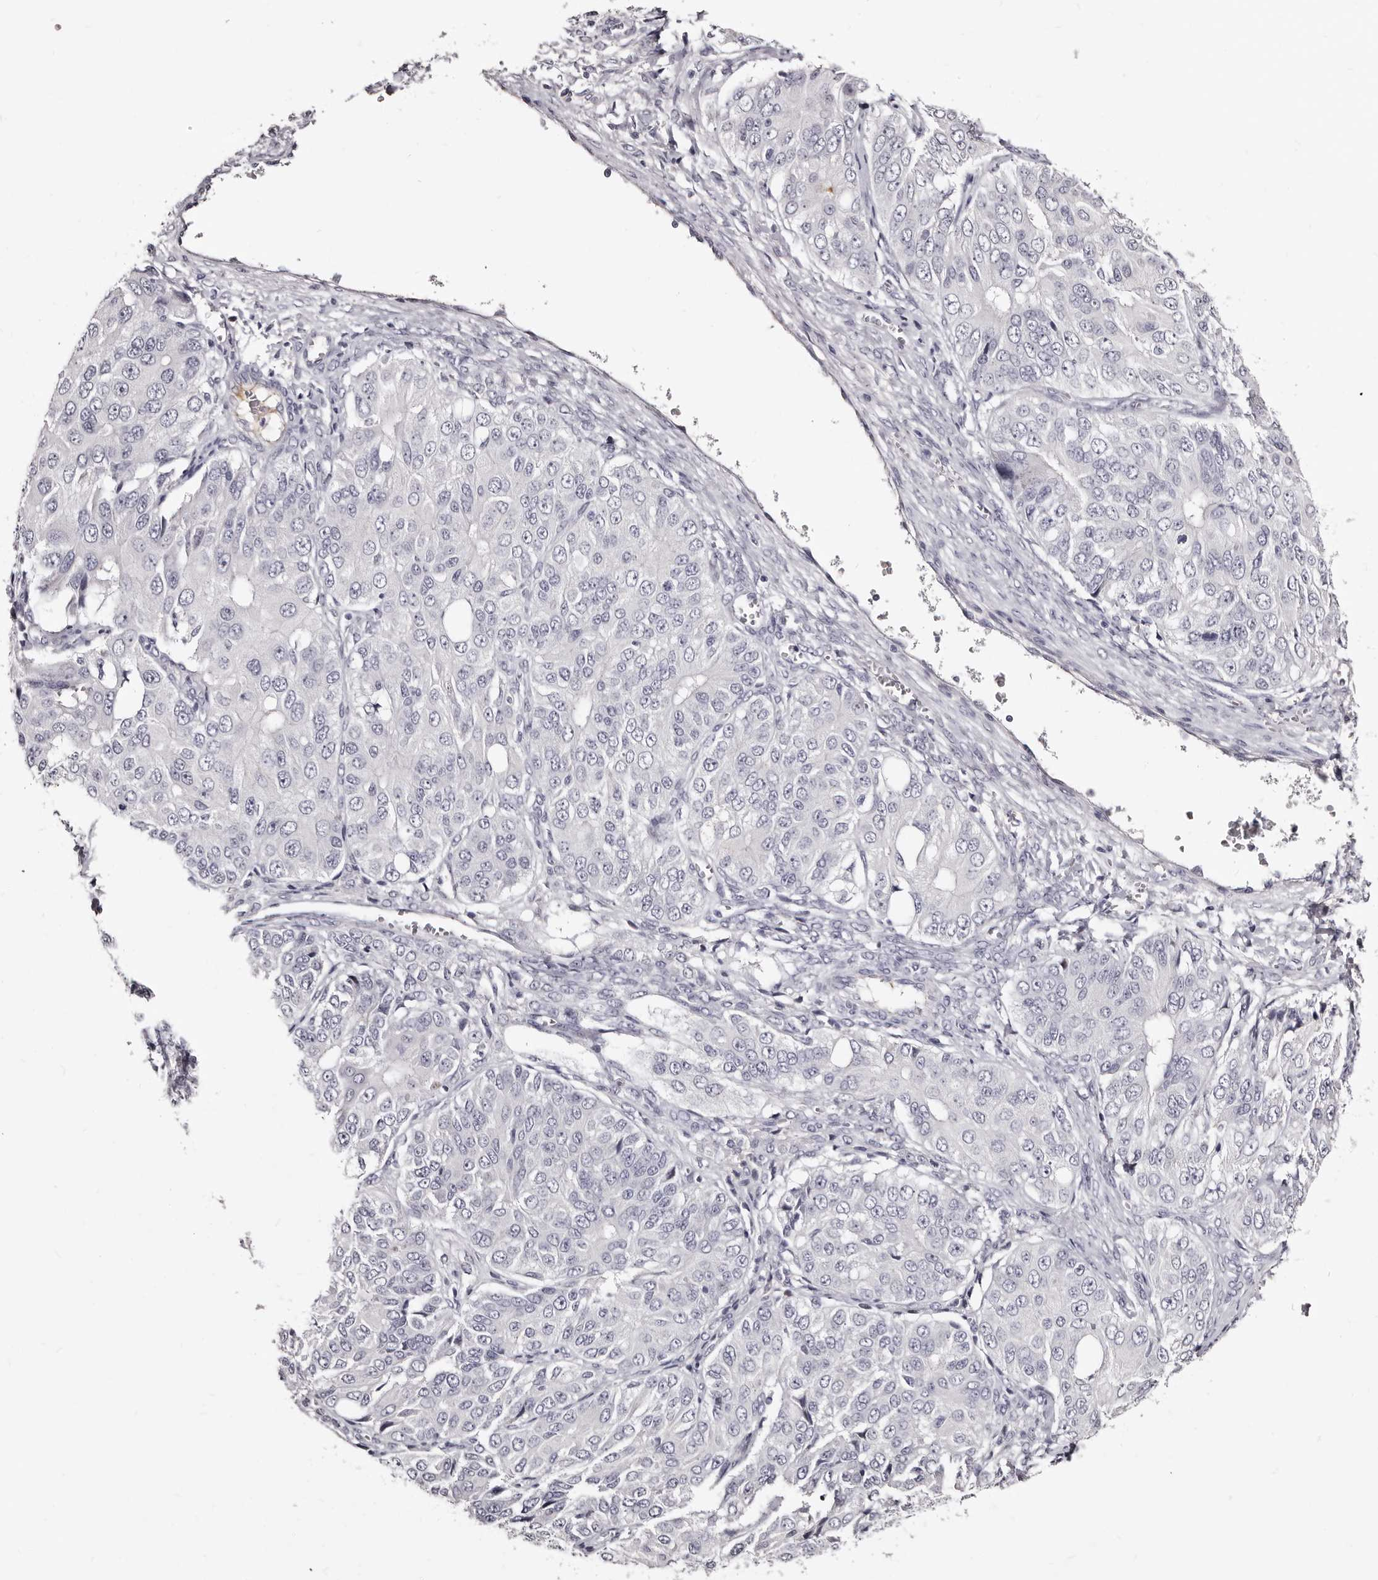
{"staining": {"intensity": "negative", "quantity": "none", "location": "none"}, "tissue": "ovarian cancer", "cell_type": "Tumor cells", "image_type": "cancer", "snomed": [{"axis": "morphology", "description": "Carcinoma, endometroid"}, {"axis": "topography", "description": "Ovary"}], "caption": "An image of endometroid carcinoma (ovarian) stained for a protein reveals no brown staining in tumor cells.", "gene": "TBC1D22B", "patient": {"sex": "female", "age": 51}}